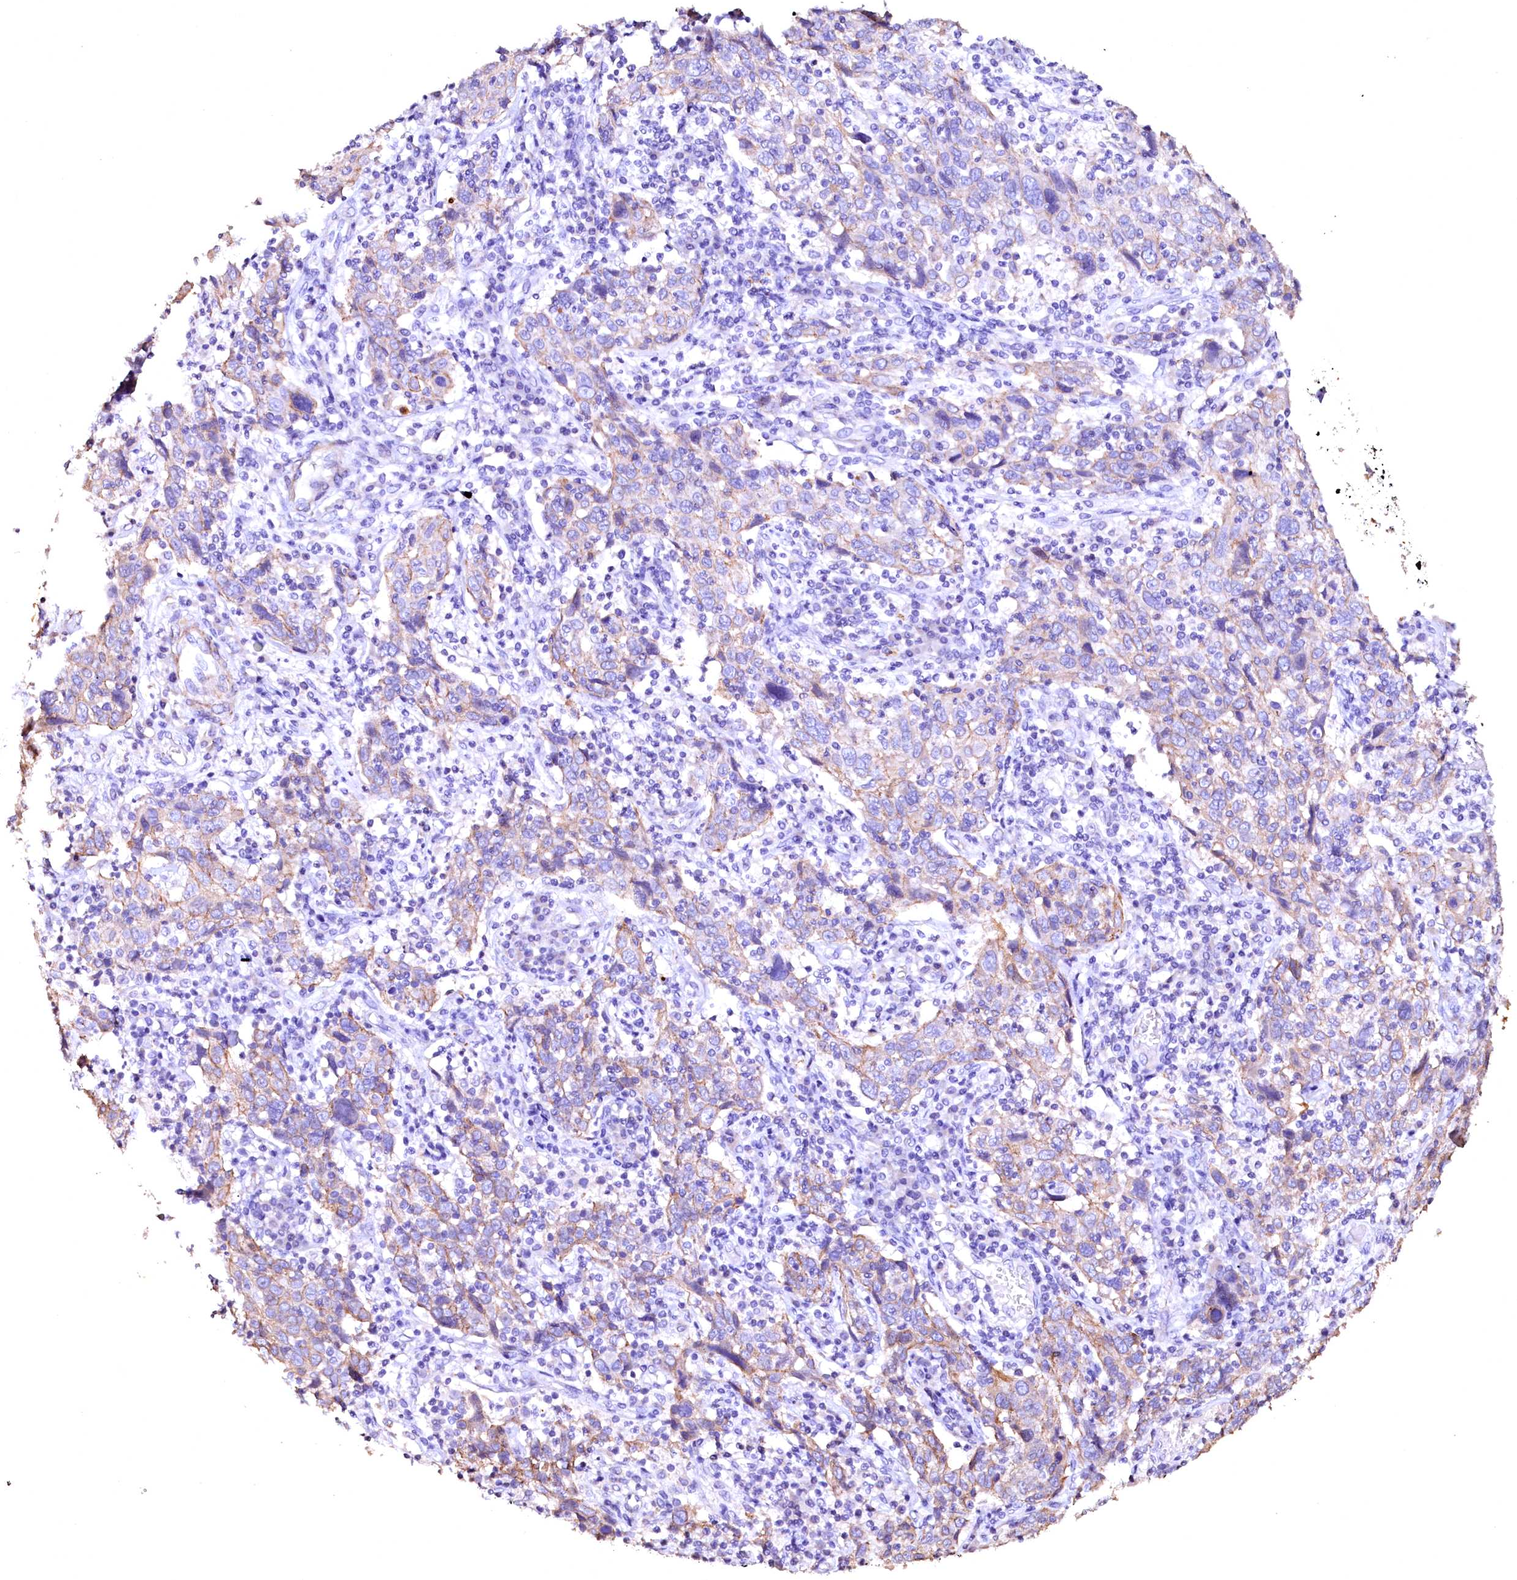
{"staining": {"intensity": "negative", "quantity": "none", "location": "none"}, "tissue": "cervical cancer", "cell_type": "Tumor cells", "image_type": "cancer", "snomed": [{"axis": "morphology", "description": "Squamous cell carcinoma, NOS"}, {"axis": "topography", "description": "Cervix"}], "caption": "A high-resolution histopathology image shows immunohistochemistry staining of cervical cancer, which reveals no significant expression in tumor cells.", "gene": "VPS36", "patient": {"sex": "female", "age": 46}}